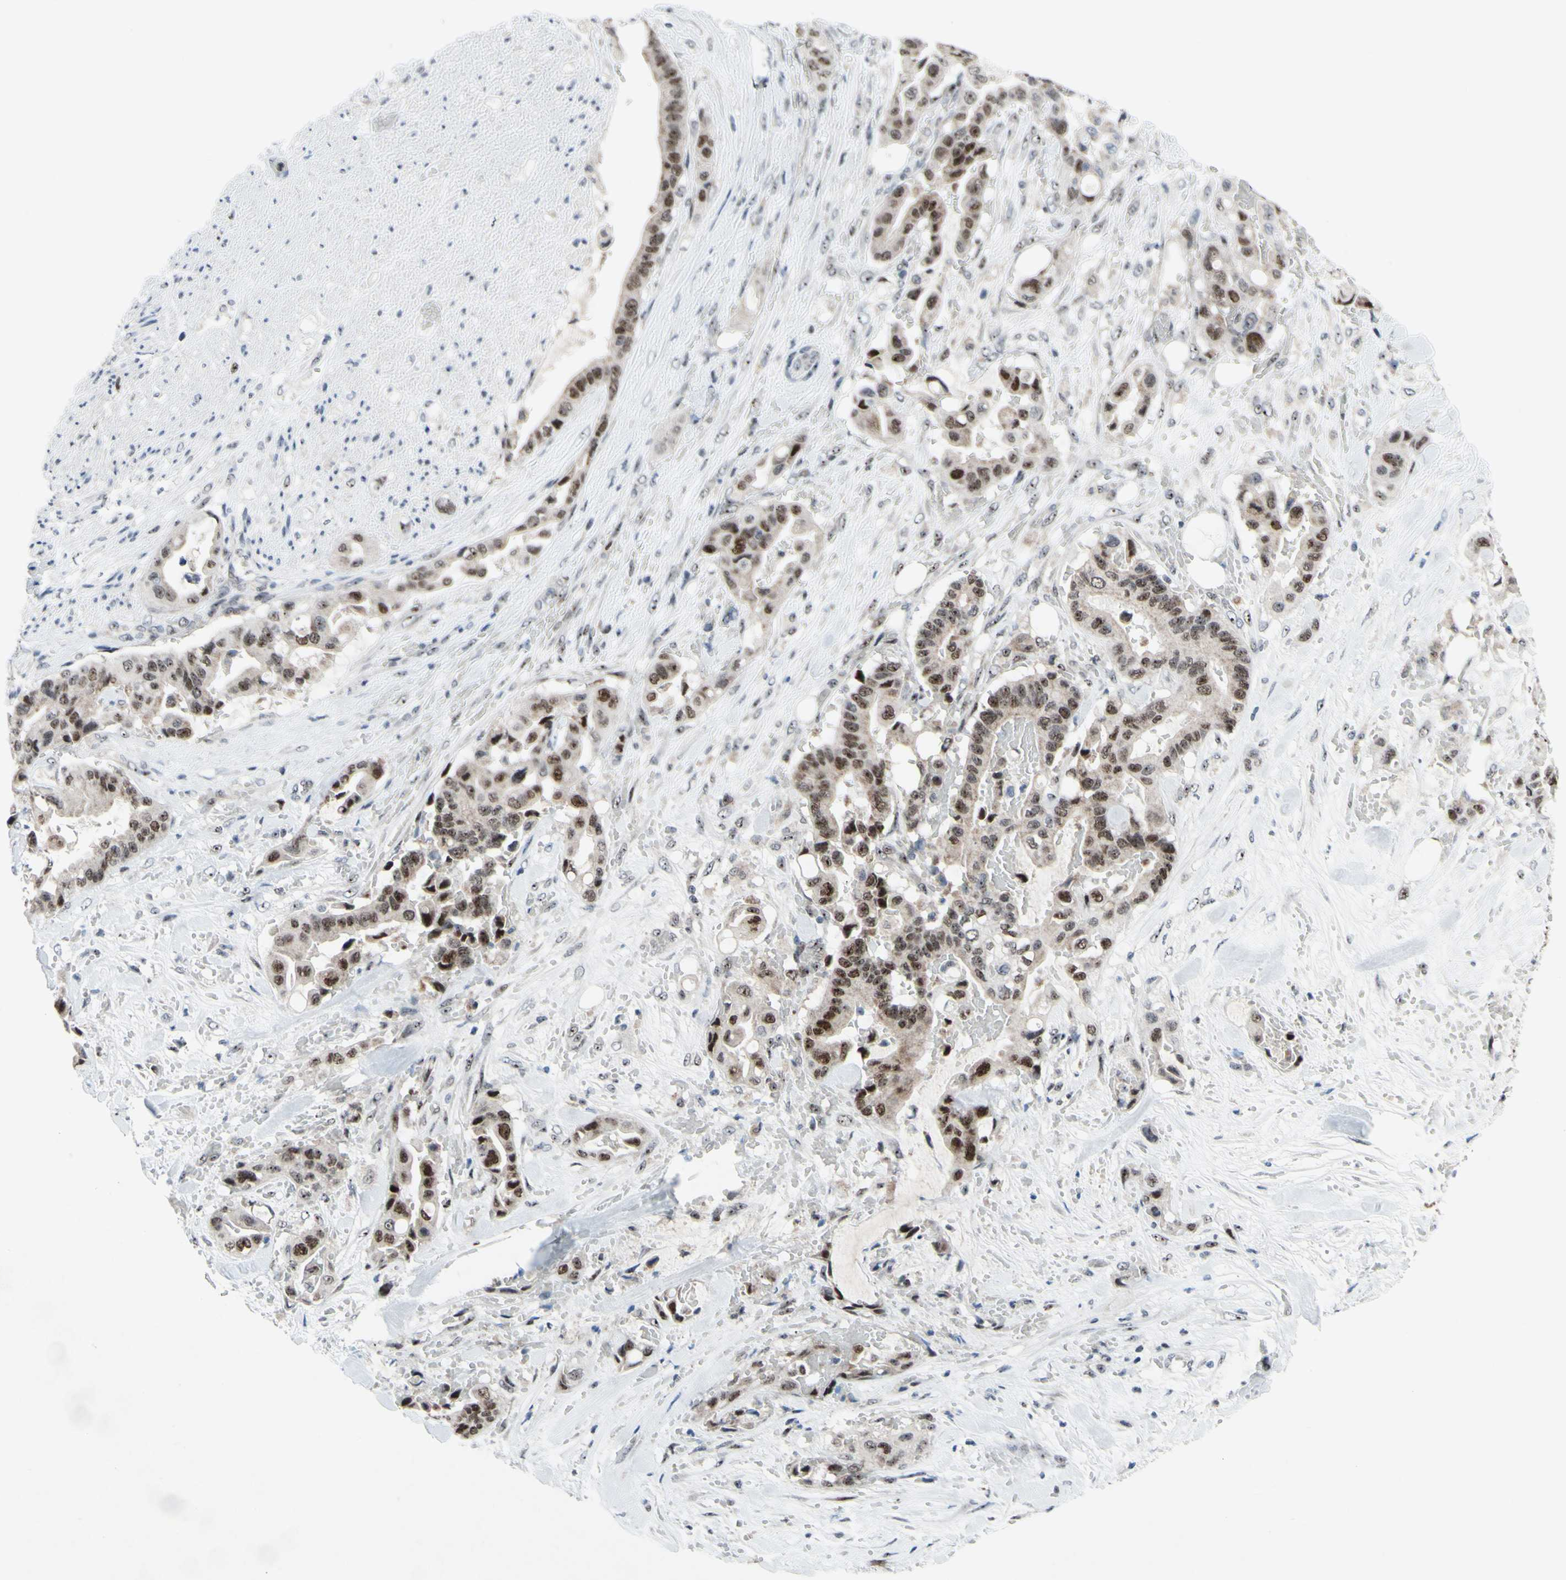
{"staining": {"intensity": "moderate", "quantity": ">75%", "location": "nuclear"}, "tissue": "liver cancer", "cell_type": "Tumor cells", "image_type": "cancer", "snomed": [{"axis": "morphology", "description": "Cholangiocarcinoma"}, {"axis": "topography", "description": "Liver"}], "caption": "The micrograph exhibits a brown stain indicating the presence of a protein in the nuclear of tumor cells in liver cancer.", "gene": "POLR1A", "patient": {"sex": "female", "age": 61}}